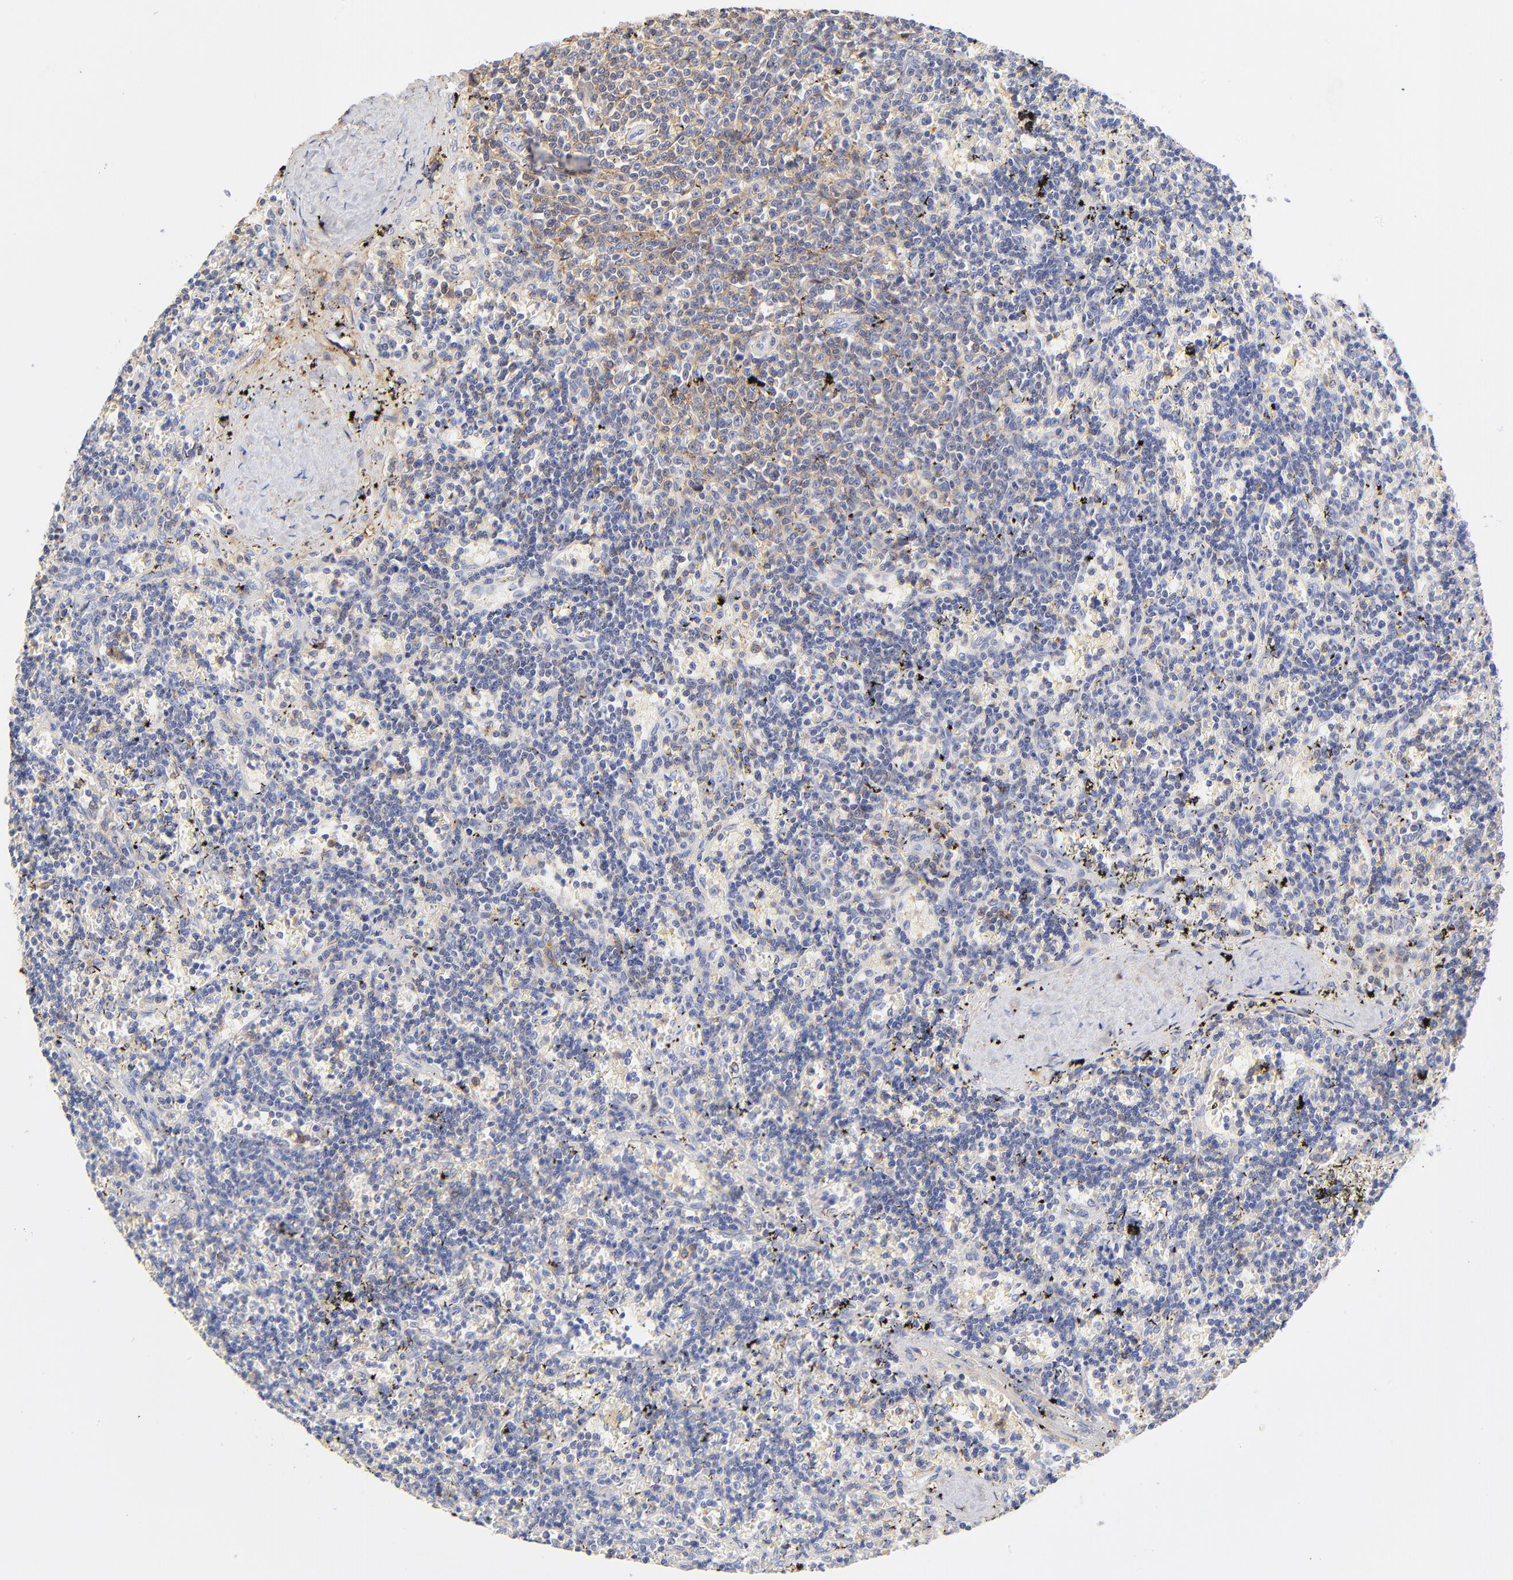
{"staining": {"intensity": "weak", "quantity": "<25%", "location": "cytoplasmic/membranous"}, "tissue": "lymphoma", "cell_type": "Tumor cells", "image_type": "cancer", "snomed": [{"axis": "morphology", "description": "Malignant lymphoma, non-Hodgkin's type, Low grade"}, {"axis": "topography", "description": "Spleen"}], "caption": "Tumor cells are negative for brown protein staining in malignant lymphoma, non-Hodgkin's type (low-grade). (Brightfield microscopy of DAB (3,3'-diaminobenzidine) immunohistochemistry at high magnification).", "gene": "MDGA2", "patient": {"sex": "male", "age": 60}}